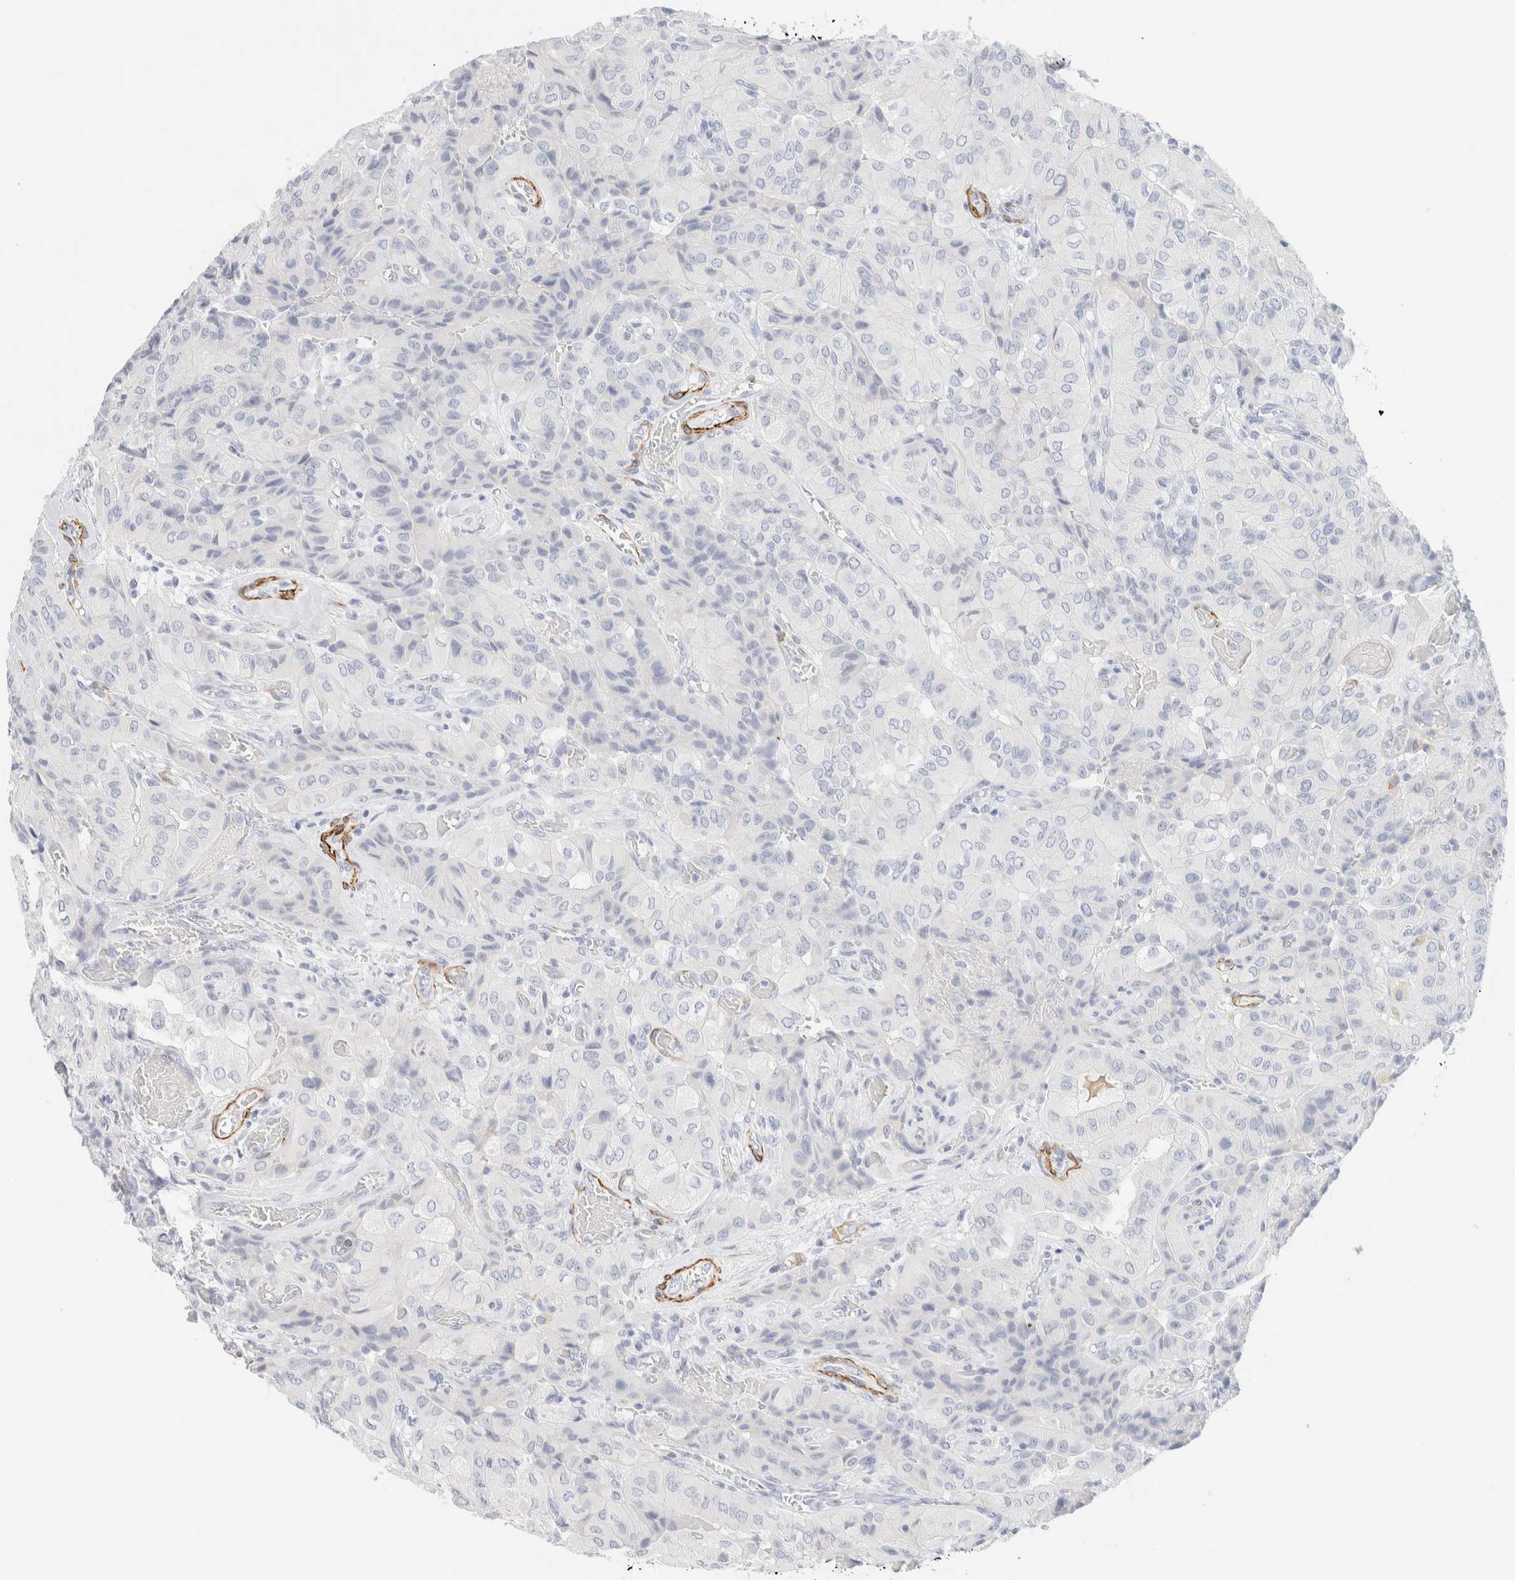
{"staining": {"intensity": "negative", "quantity": "none", "location": "none"}, "tissue": "thyroid cancer", "cell_type": "Tumor cells", "image_type": "cancer", "snomed": [{"axis": "morphology", "description": "Papillary adenocarcinoma, NOS"}, {"axis": "topography", "description": "Thyroid gland"}], "caption": "DAB (3,3'-diaminobenzidine) immunohistochemical staining of papillary adenocarcinoma (thyroid) shows no significant expression in tumor cells.", "gene": "AFMID", "patient": {"sex": "female", "age": 59}}